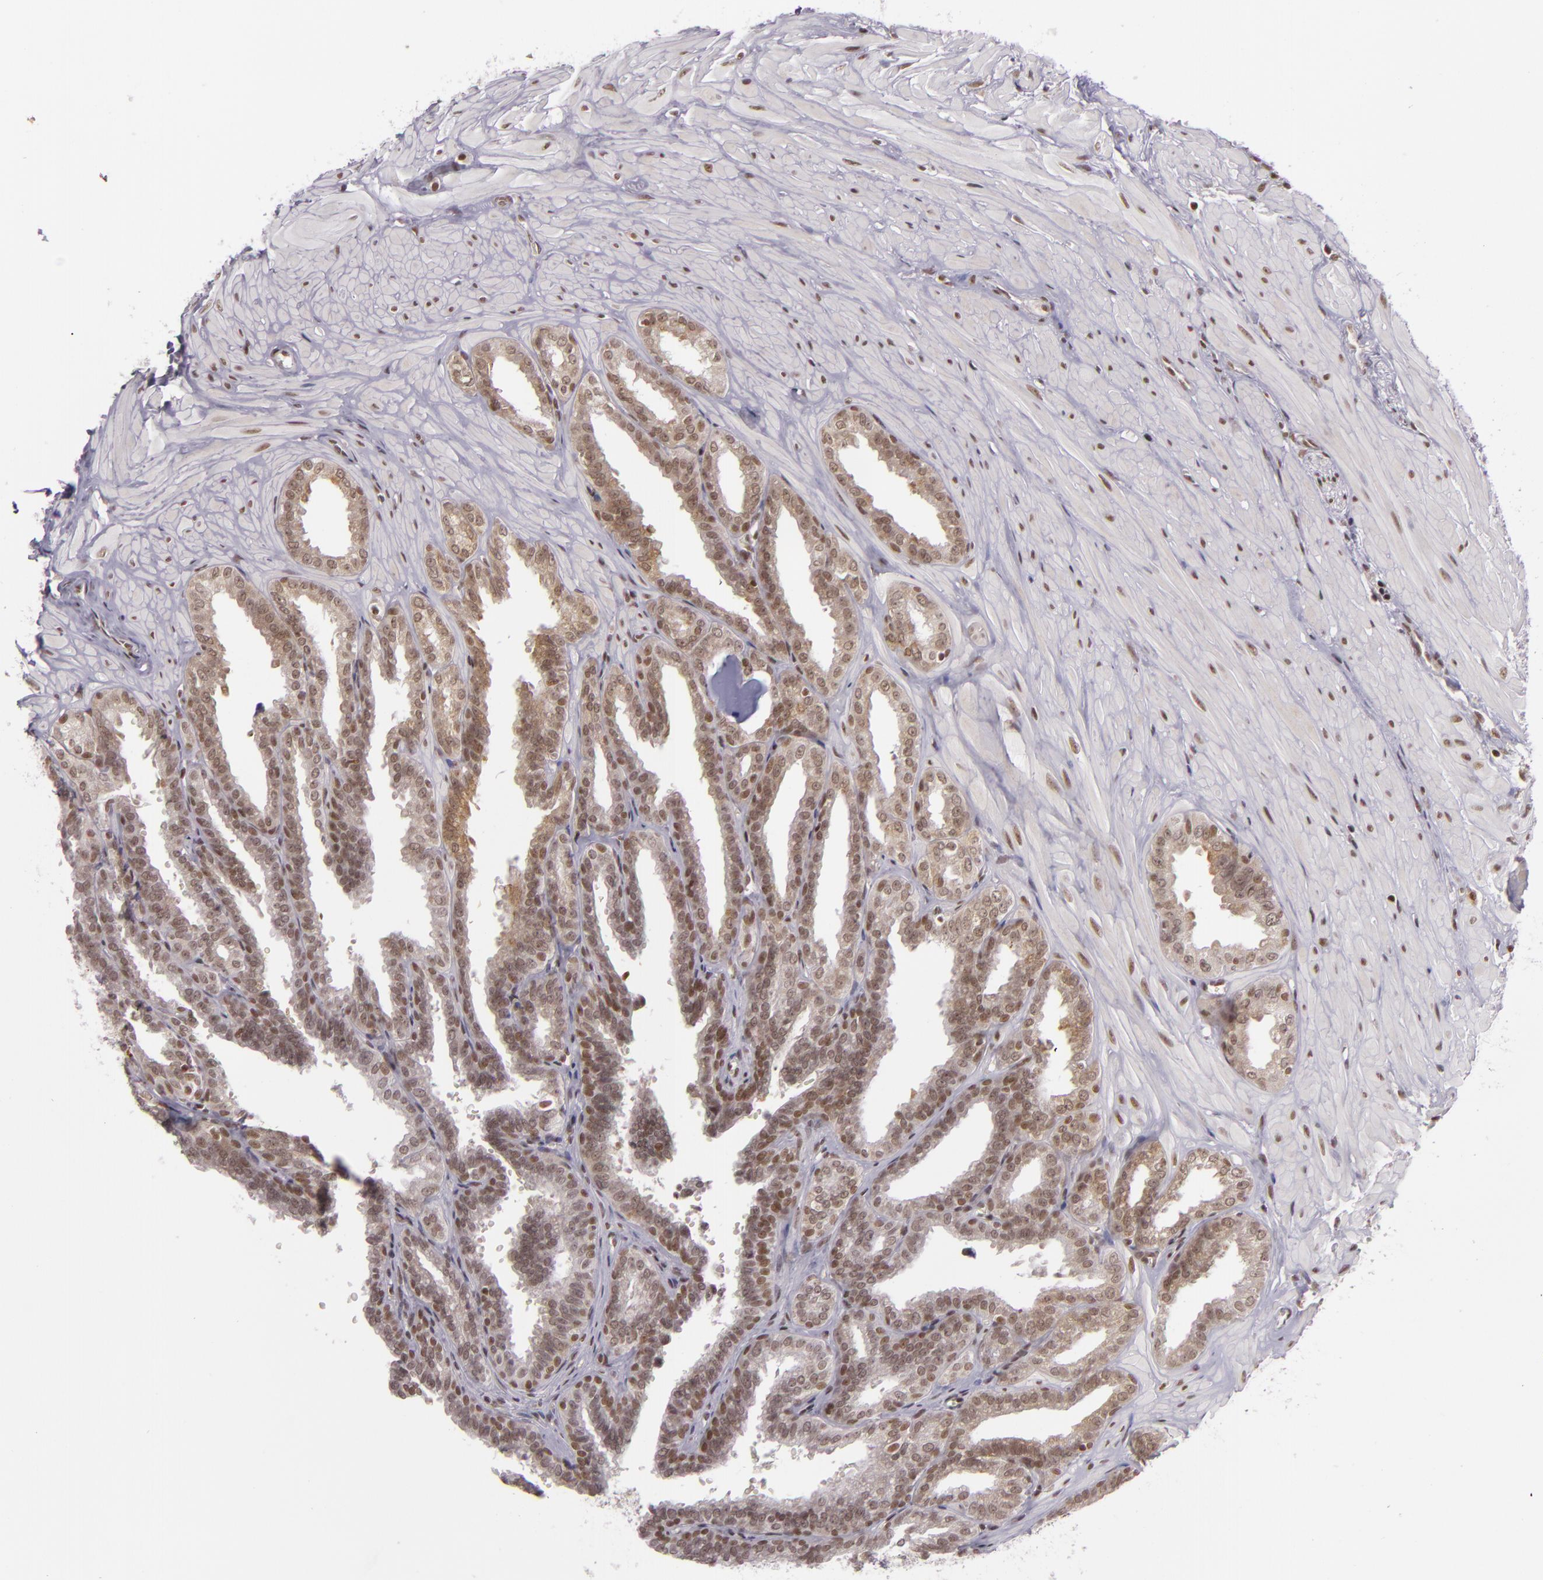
{"staining": {"intensity": "moderate", "quantity": ">75%", "location": "cytoplasmic/membranous,nuclear"}, "tissue": "seminal vesicle", "cell_type": "Glandular cells", "image_type": "normal", "snomed": [{"axis": "morphology", "description": "Normal tissue, NOS"}, {"axis": "topography", "description": "Seminal veicle"}], "caption": "High-power microscopy captured an immunohistochemistry (IHC) micrograph of unremarkable seminal vesicle, revealing moderate cytoplasmic/membranous,nuclear positivity in about >75% of glandular cells.", "gene": "ZFX", "patient": {"sex": "male", "age": 26}}